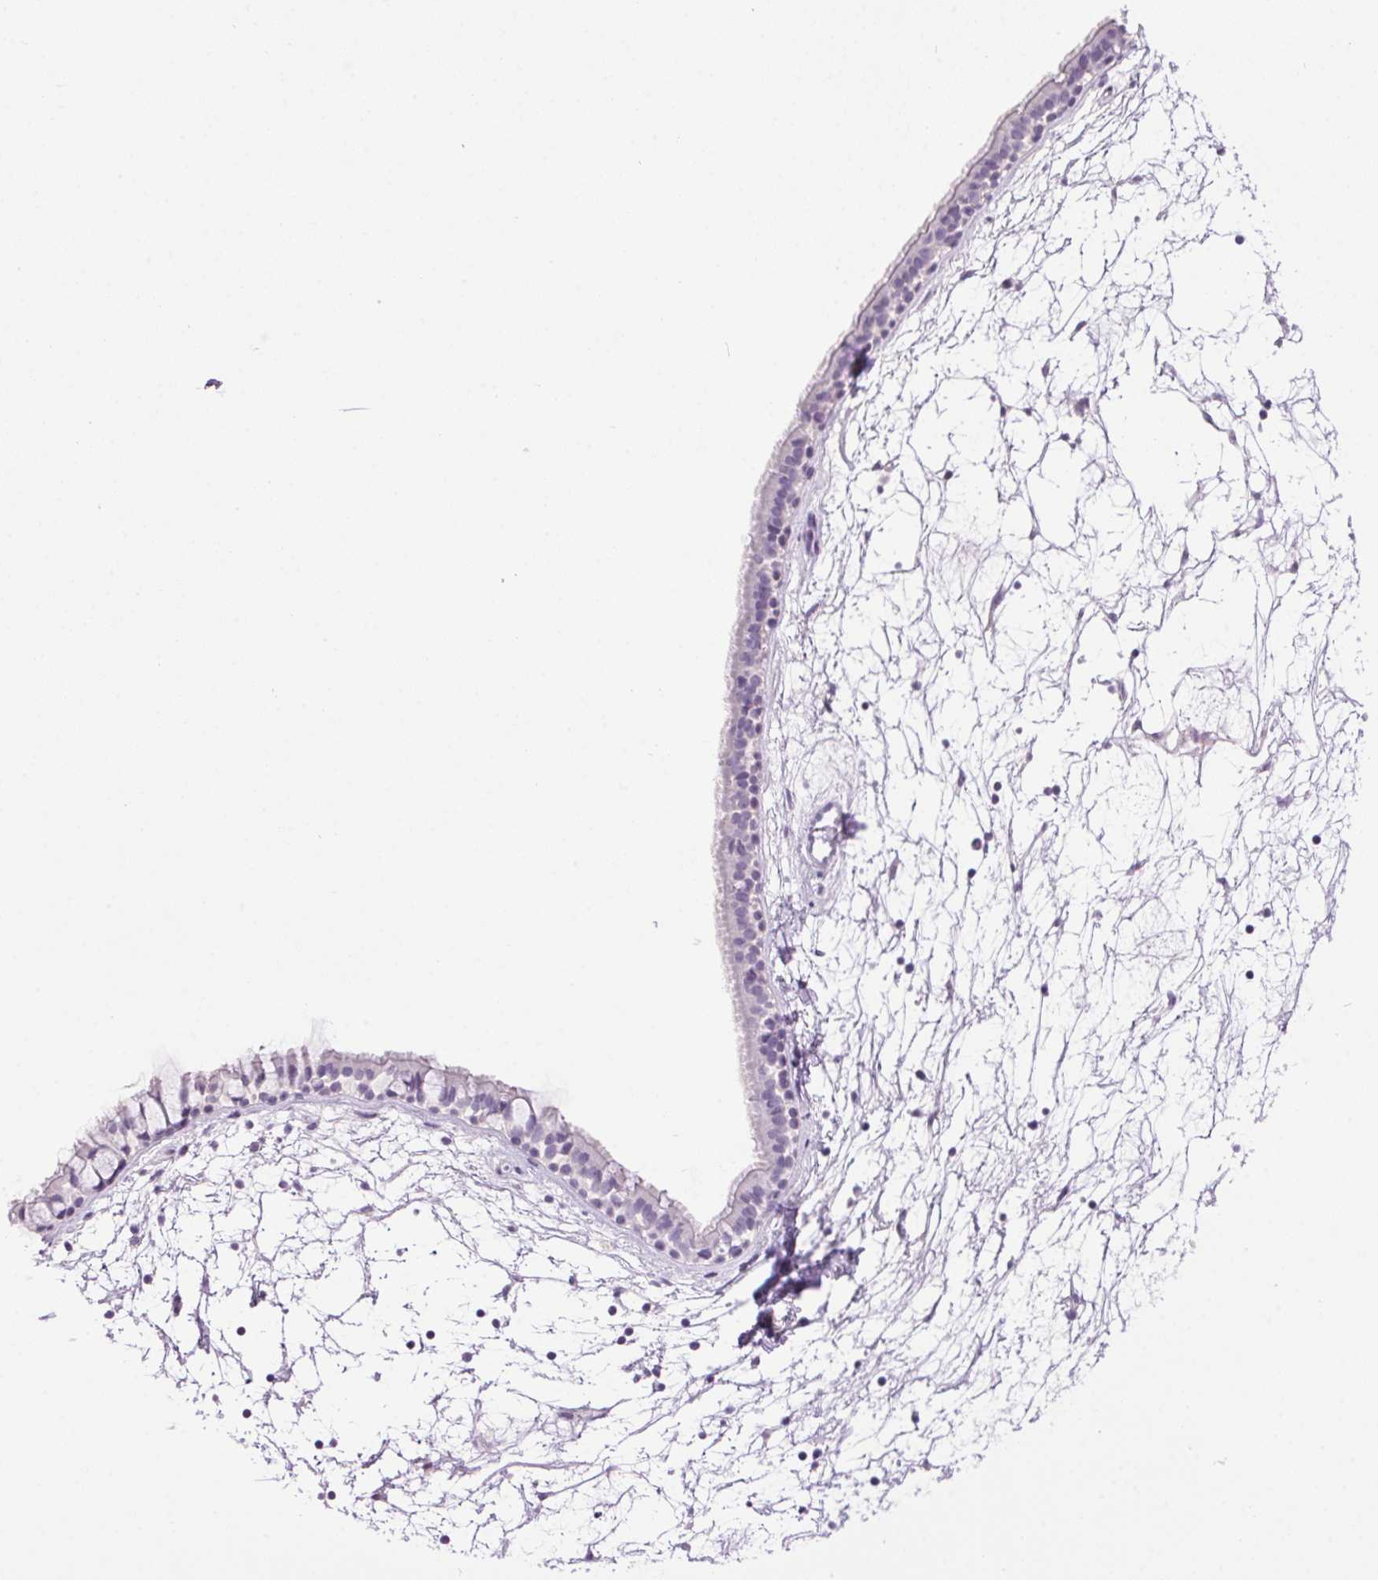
{"staining": {"intensity": "negative", "quantity": "none", "location": "none"}, "tissue": "nasopharynx", "cell_type": "Respiratory epithelial cells", "image_type": "normal", "snomed": [{"axis": "morphology", "description": "Normal tissue, NOS"}, {"axis": "topography", "description": "Nasopharynx"}], "caption": "This is an IHC histopathology image of normal nasopharynx. There is no staining in respiratory epithelial cells.", "gene": "TMEM88B", "patient": {"sex": "male", "age": 68}}